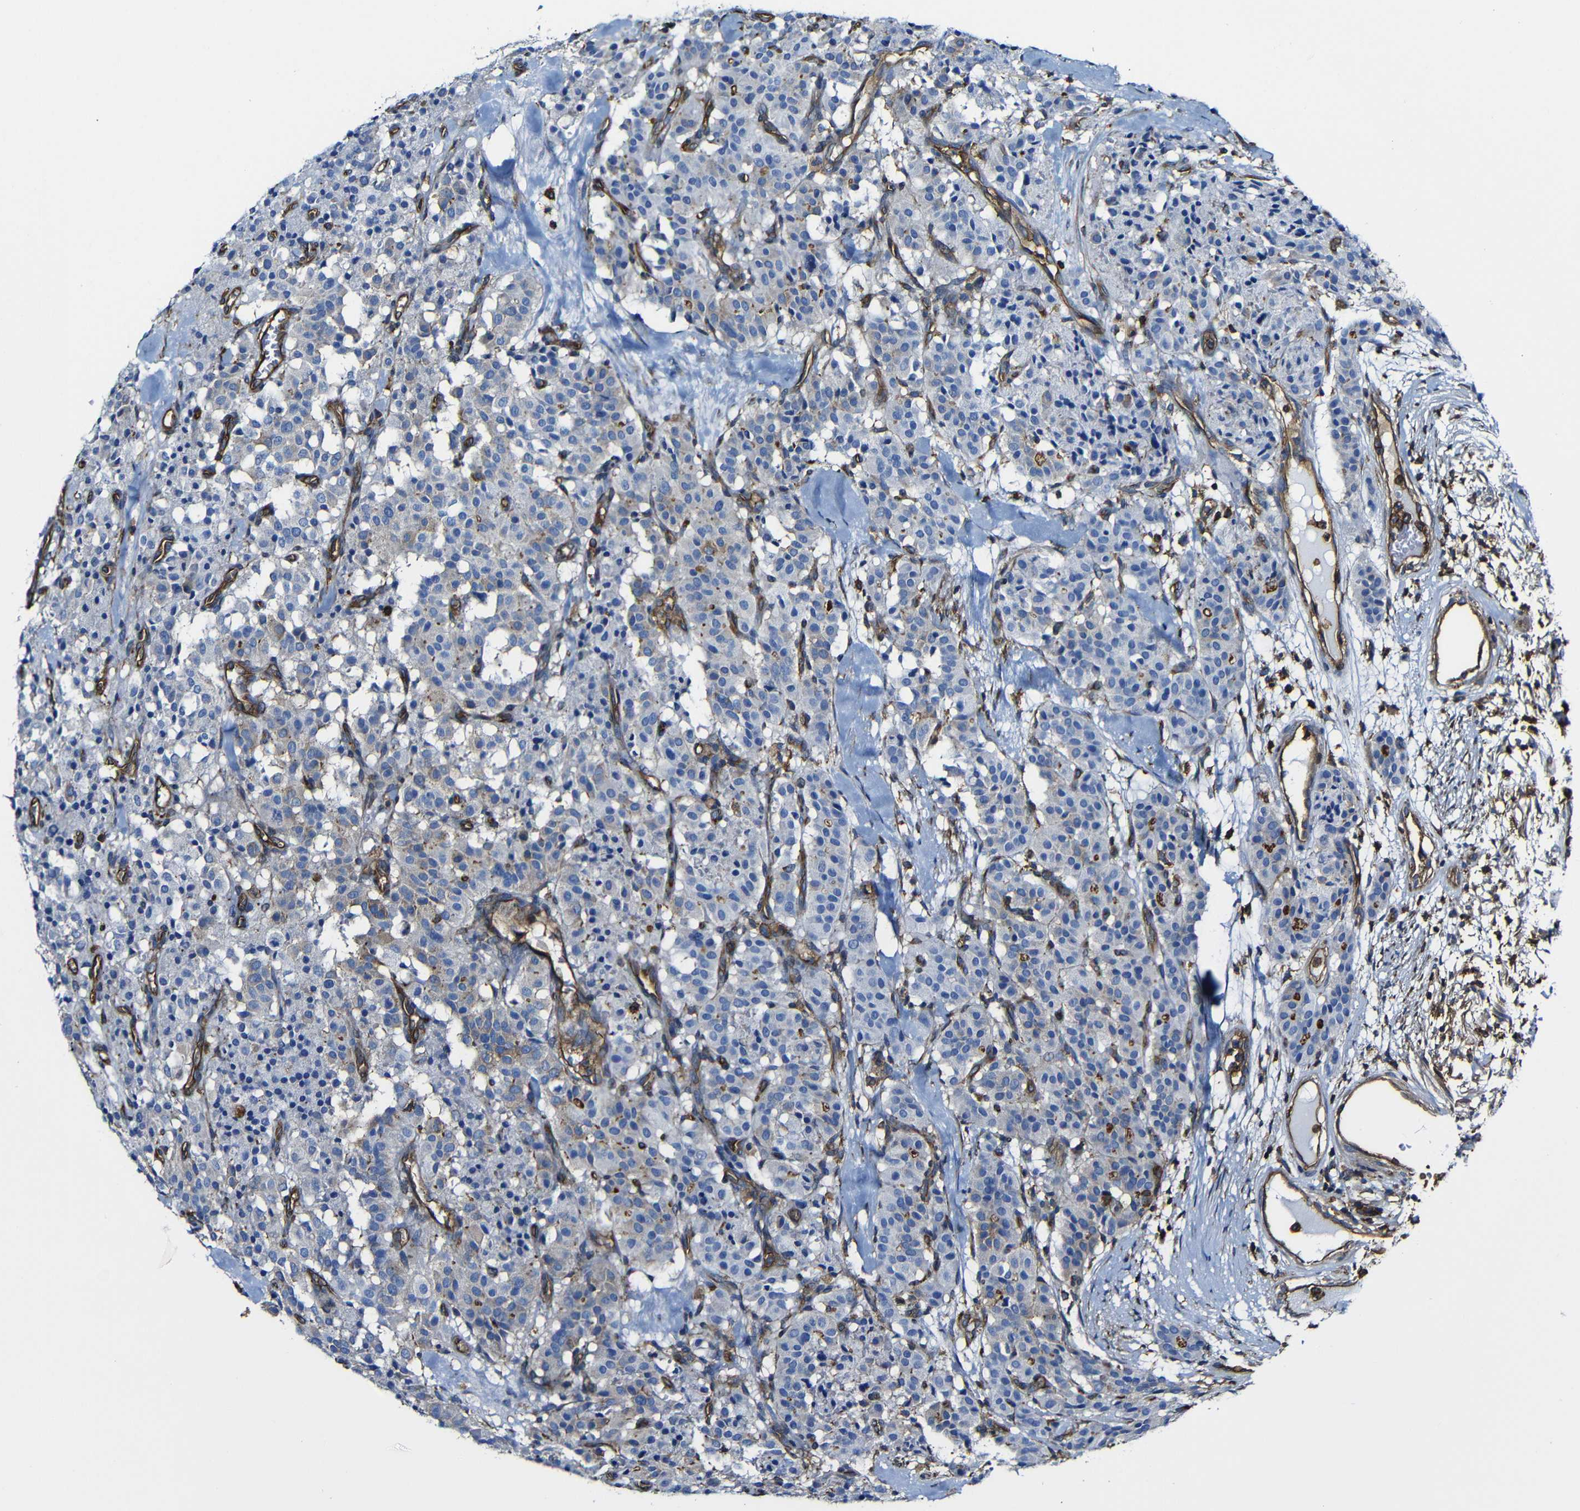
{"staining": {"intensity": "weak", "quantity": "<25%", "location": "cytoplasmic/membranous"}, "tissue": "carcinoid", "cell_type": "Tumor cells", "image_type": "cancer", "snomed": [{"axis": "morphology", "description": "Carcinoid, malignant, NOS"}, {"axis": "topography", "description": "Lung"}], "caption": "Tumor cells are negative for protein expression in human carcinoid (malignant).", "gene": "MSN", "patient": {"sex": "male", "age": 30}}